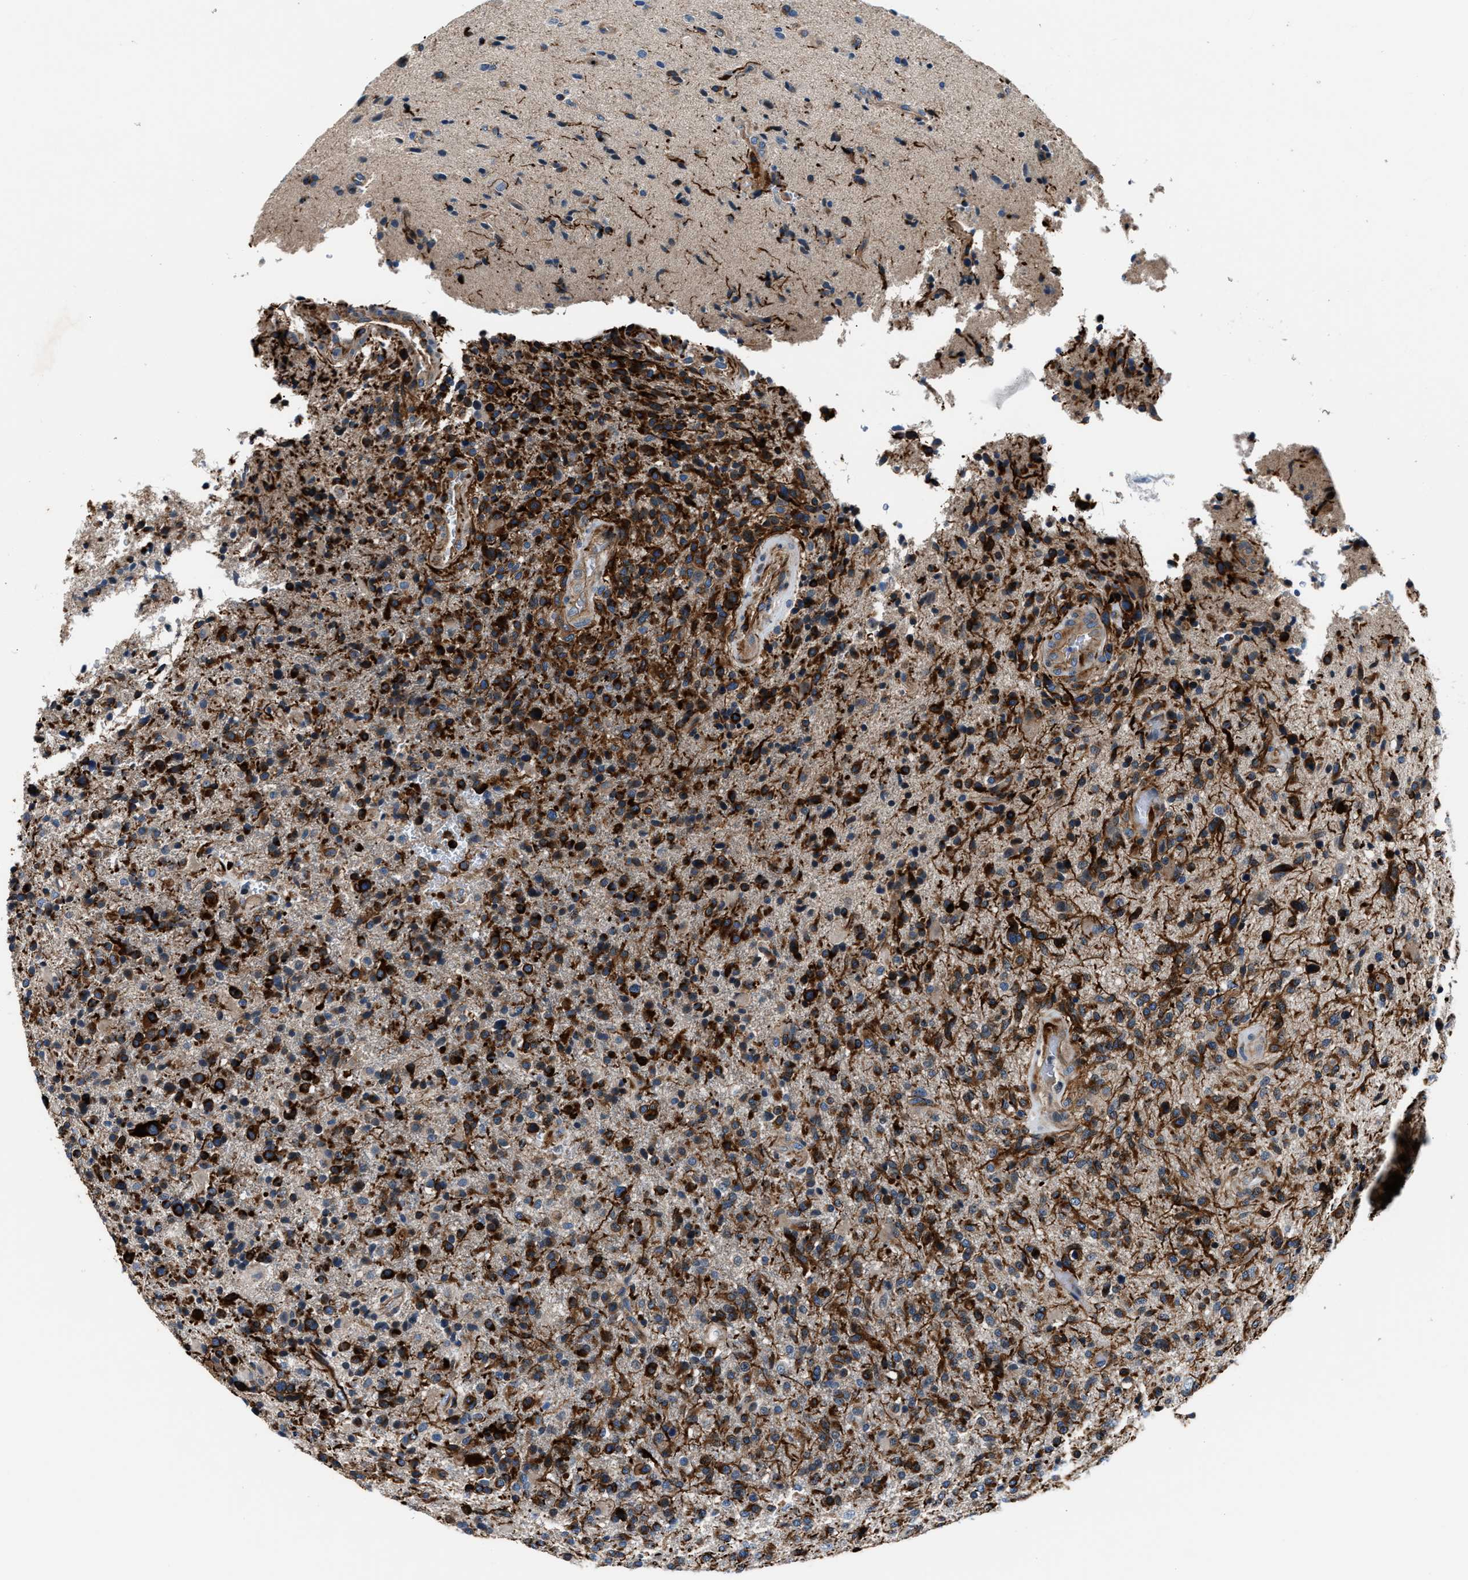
{"staining": {"intensity": "strong", "quantity": ">75%", "location": "cytoplasmic/membranous"}, "tissue": "glioma", "cell_type": "Tumor cells", "image_type": "cancer", "snomed": [{"axis": "morphology", "description": "Glioma, malignant, High grade"}, {"axis": "topography", "description": "Brain"}], "caption": "Immunohistochemistry histopathology image of neoplastic tissue: malignant glioma (high-grade) stained using immunohistochemistry exhibits high levels of strong protein expression localized specifically in the cytoplasmic/membranous of tumor cells, appearing as a cytoplasmic/membranous brown color.", "gene": "MPDZ", "patient": {"sex": "male", "age": 72}}